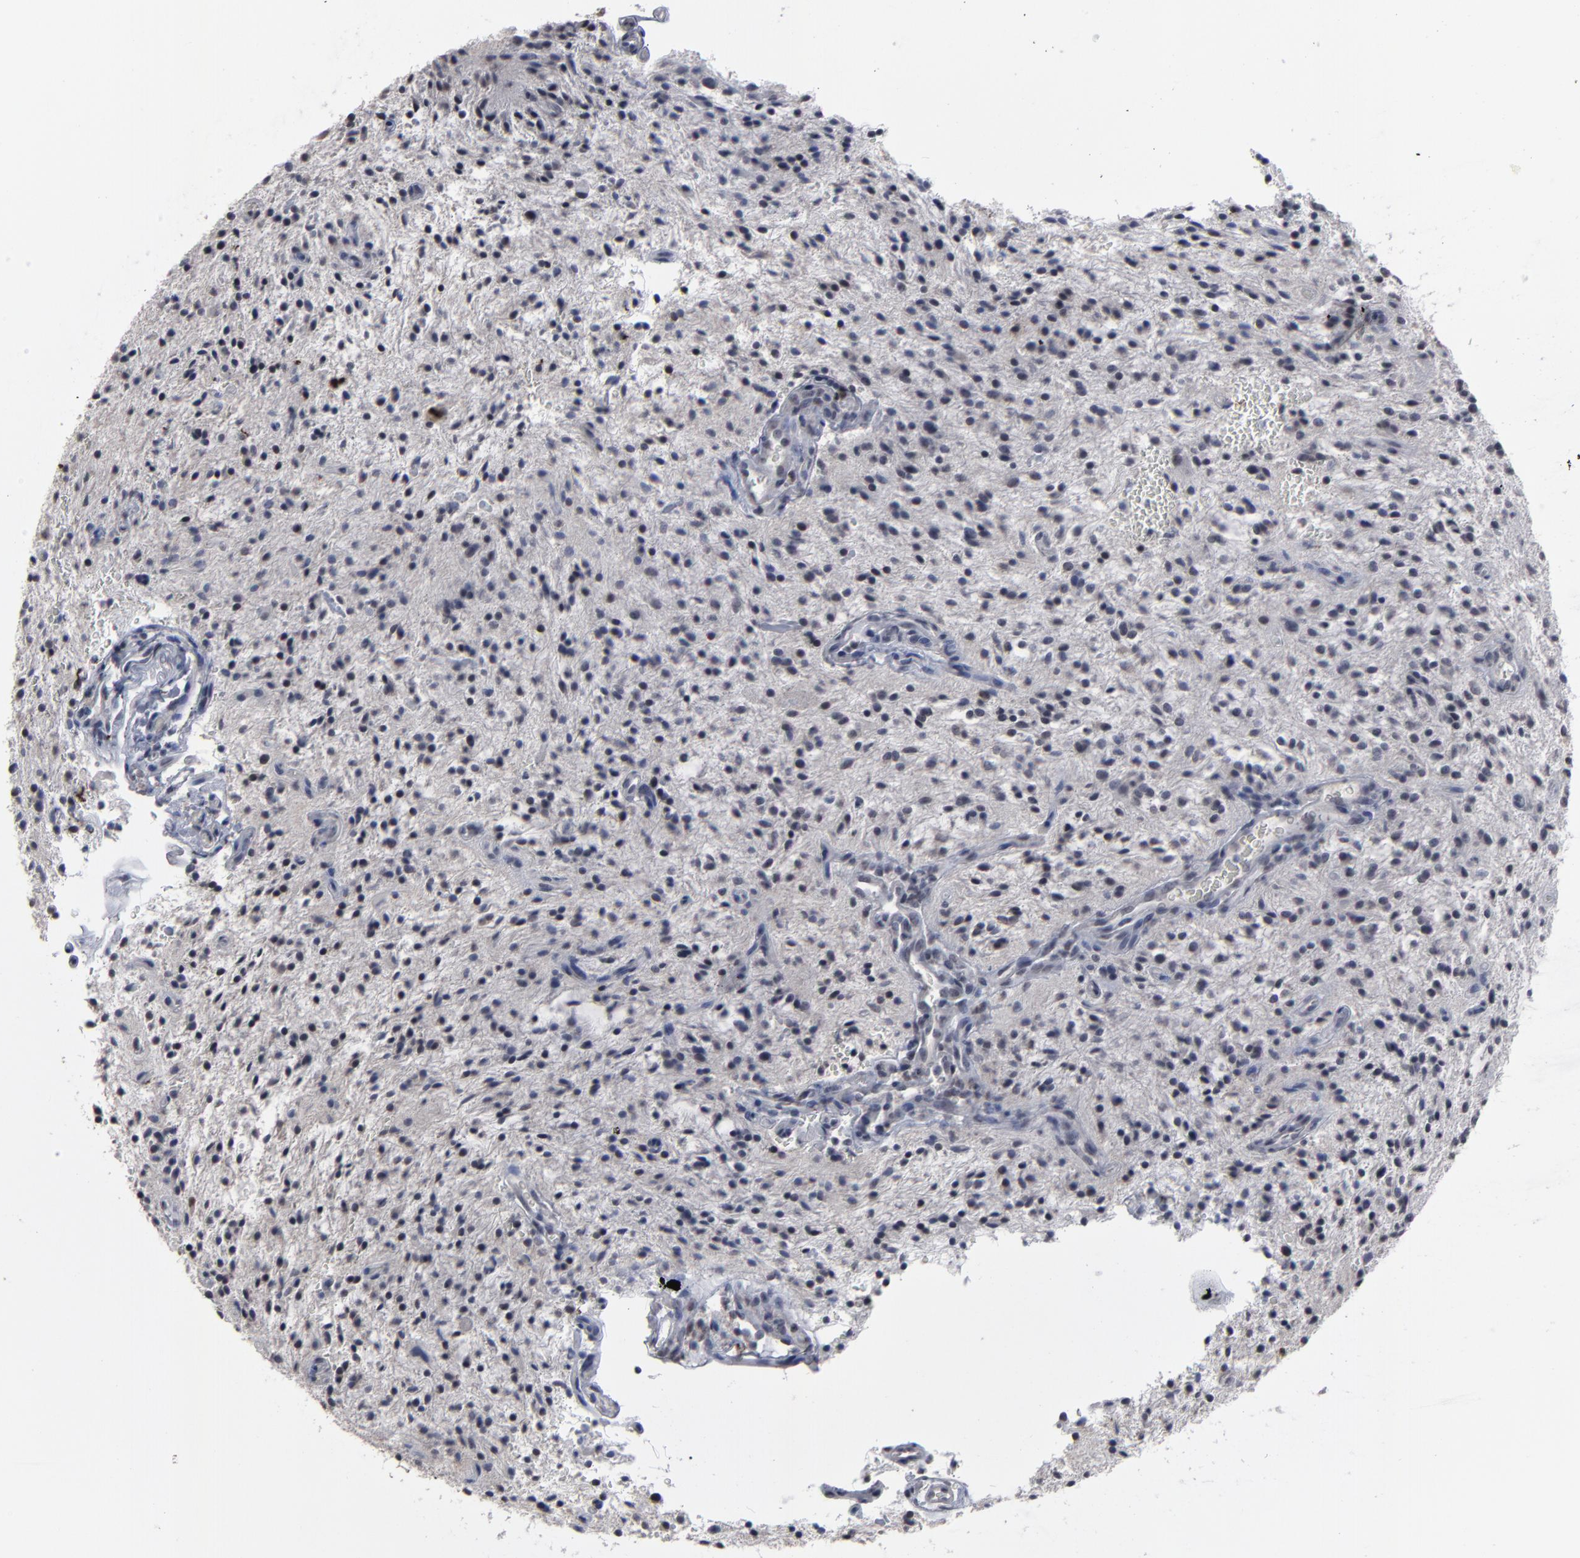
{"staining": {"intensity": "negative", "quantity": "none", "location": "none"}, "tissue": "glioma", "cell_type": "Tumor cells", "image_type": "cancer", "snomed": [{"axis": "morphology", "description": "Glioma, malignant, NOS"}, {"axis": "topography", "description": "Cerebellum"}], "caption": "Immunohistochemistry of glioma shows no positivity in tumor cells.", "gene": "SSRP1", "patient": {"sex": "female", "age": 10}}